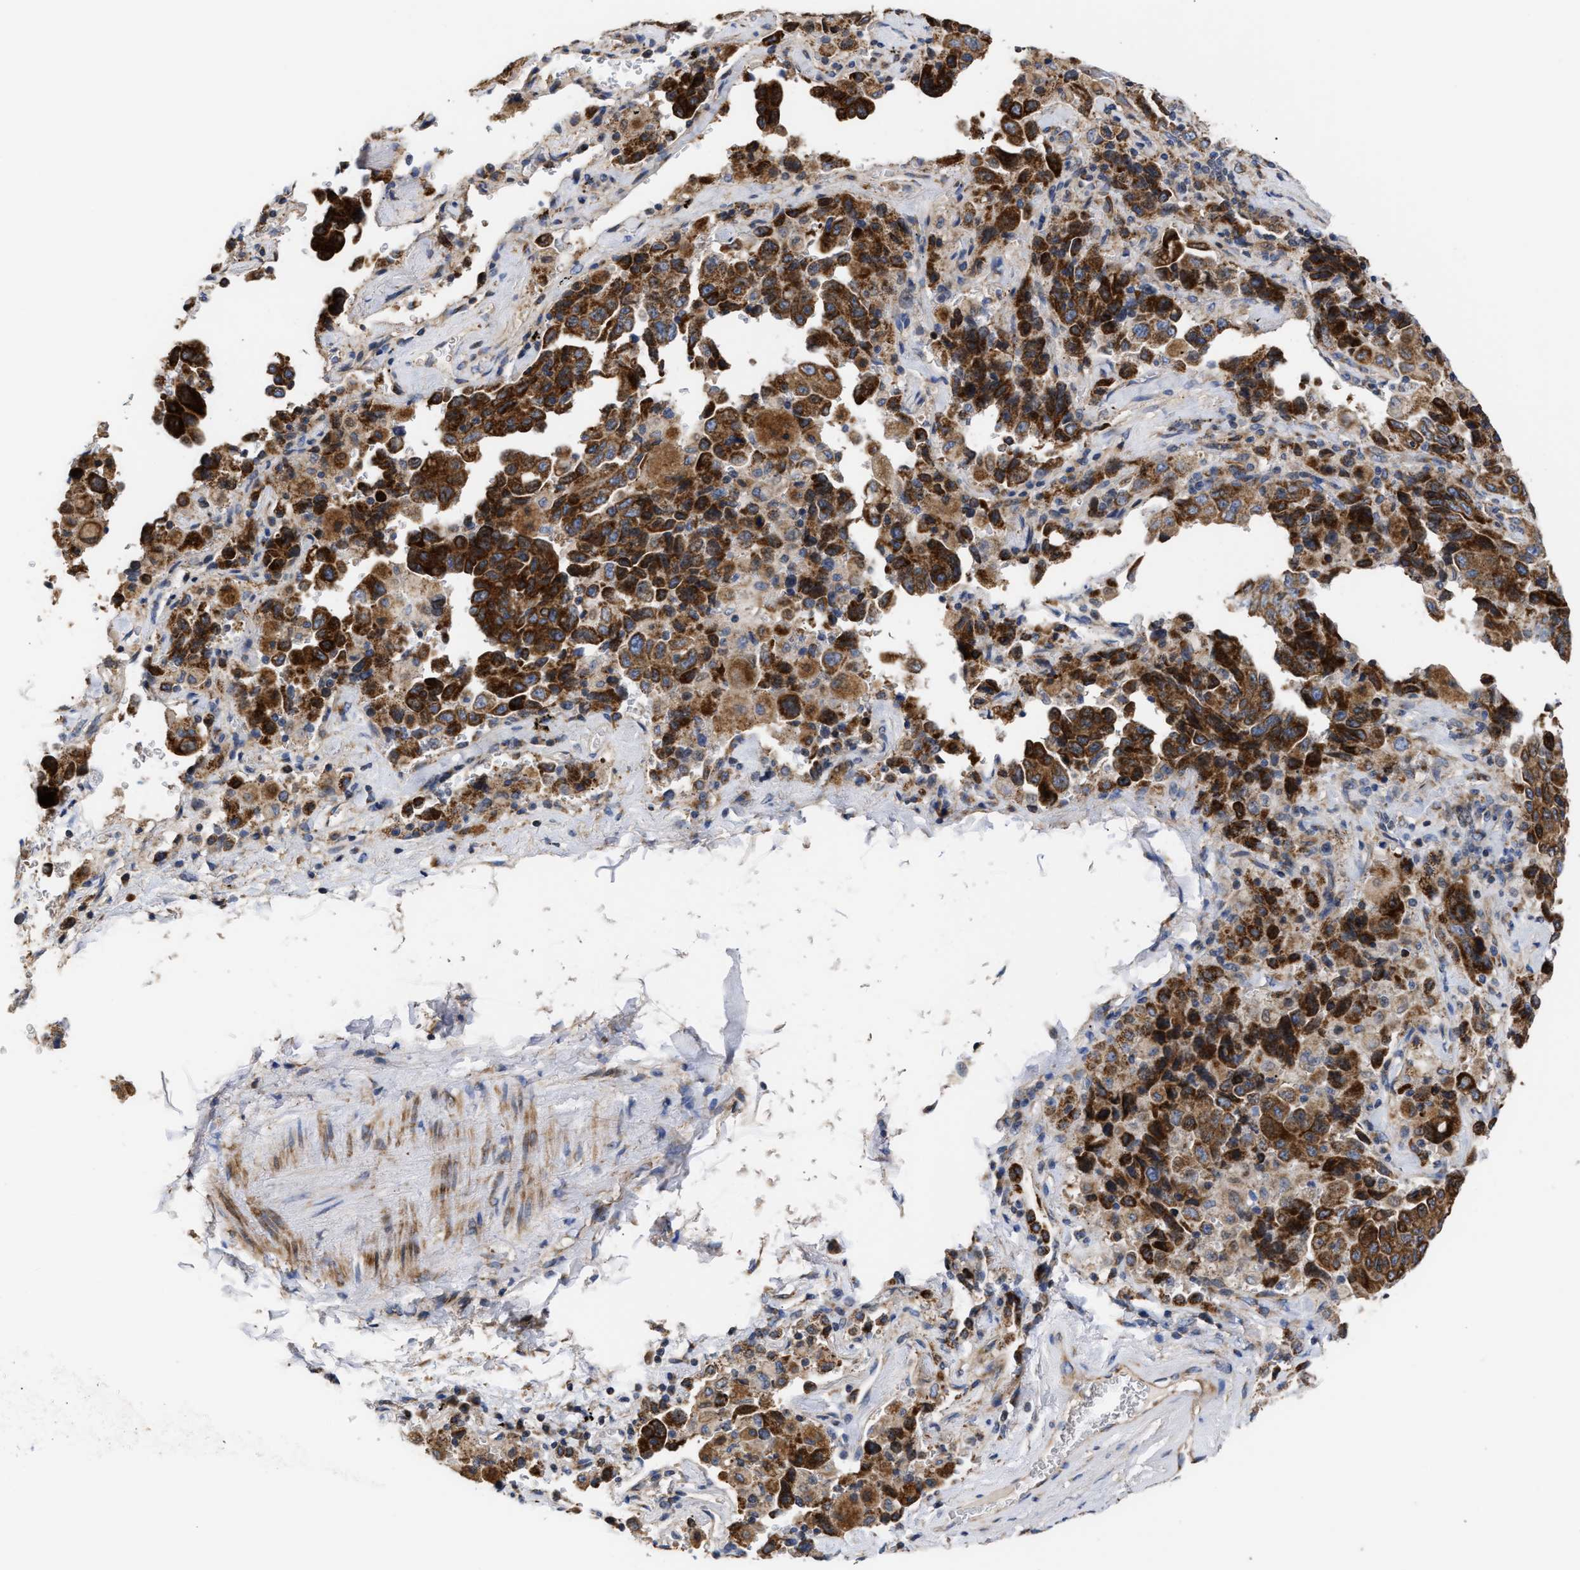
{"staining": {"intensity": "strong", "quantity": ">75%", "location": "cytoplasmic/membranous"}, "tissue": "lung cancer", "cell_type": "Tumor cells", "image_type": "cancer", "snomed": [{"axis": "morphology", "description": "Adenocarcinoma, NOS"}, {"axis": "topography", "description": "Lung"}], "caption": "High-power microscopy captured an immunohistochemistry (IHC) micrograph of adenocarcinoma (lung), revealing strong cytoplasmic/membranous positivity in about >75% of tumor cells.", "gene": "MALSU1", "patient": {"sex": "female", "age": 51}}